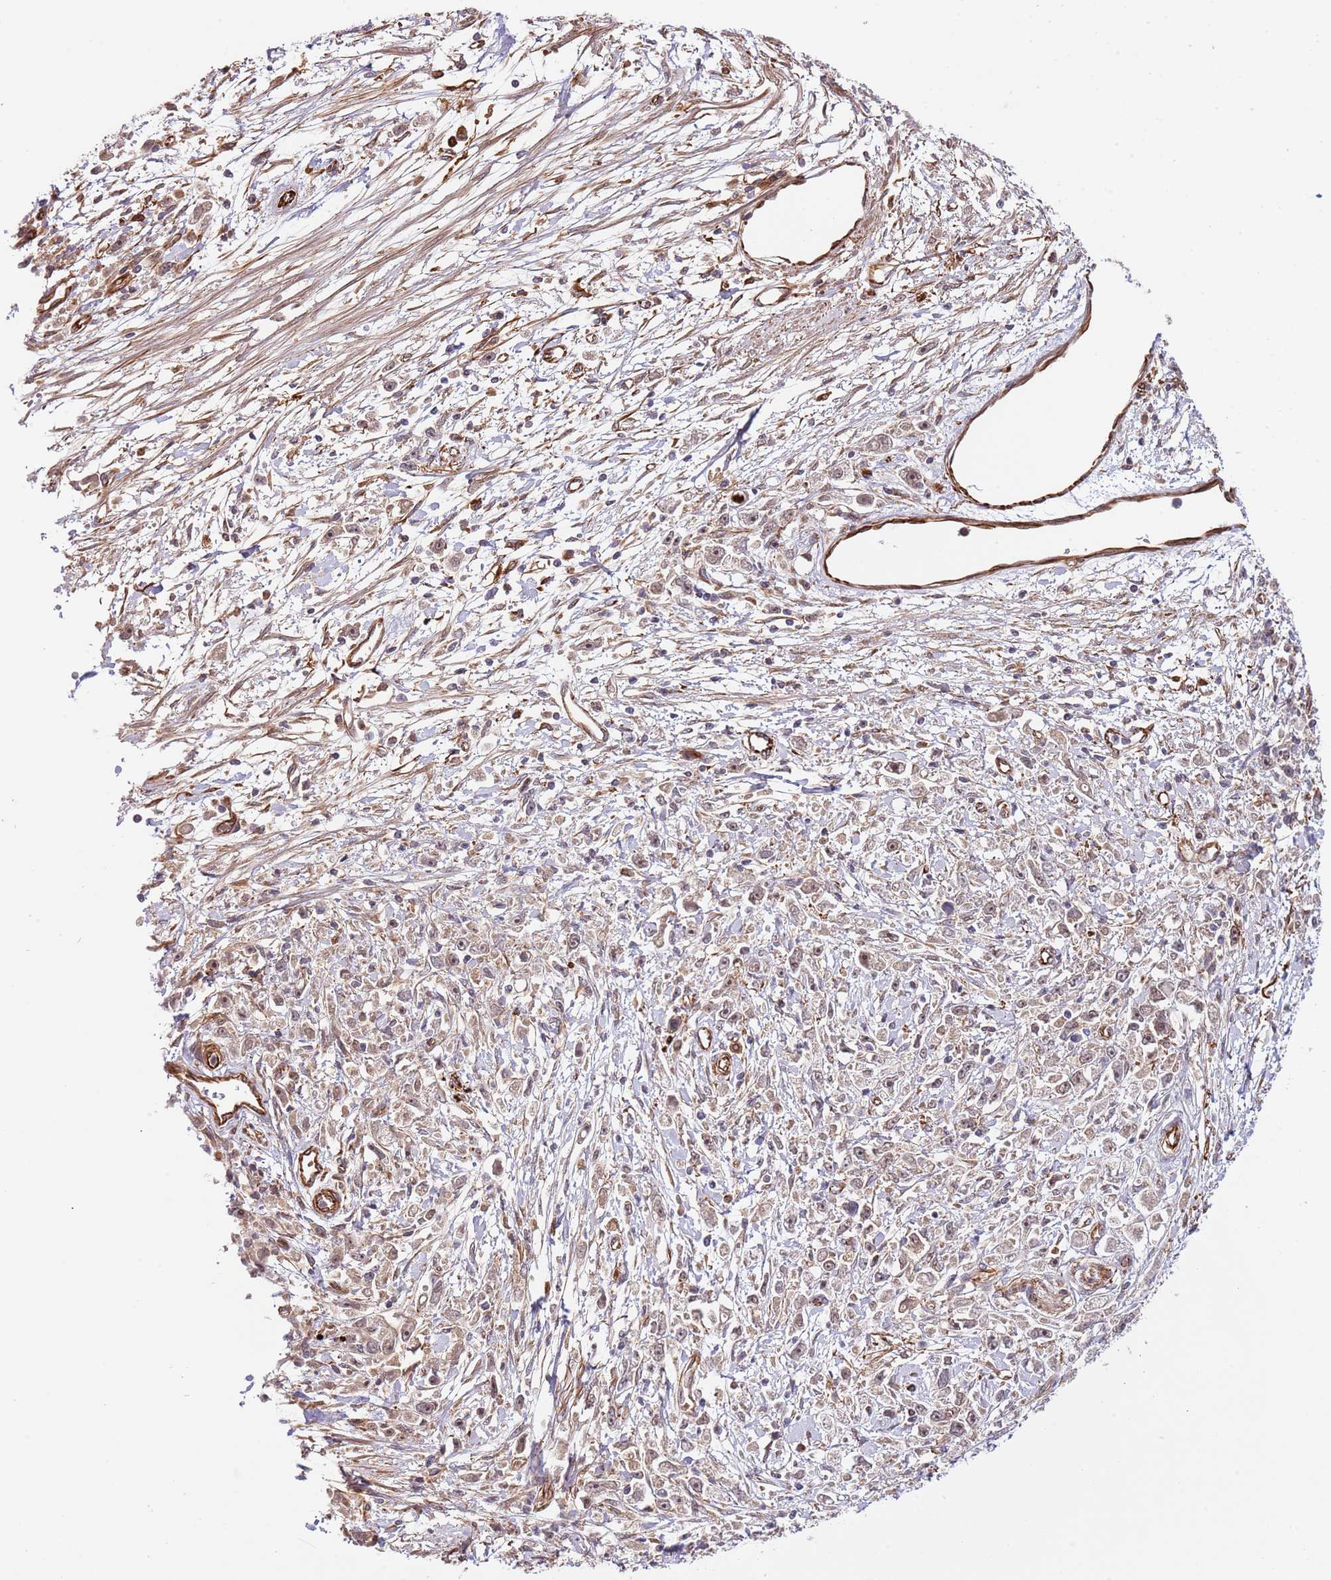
{"staining": {"intensity": "negative", "quantity": "none", "location": "none"}, "tissue": "stomach cancer", "cell_type": "Tumor cells", "image_type": "cancer", "snomed": [{"axis": "morphology", "description": "Adenocarcinoma, NOS"}, {"axis": "topography", "description": "Stomach"}], "caption": "IHC image of neoplastic tissue: human stomach cancer stained with DAB reveals no significant protein staining in tumor cells.", "gene": "NEK3", "patient": {"sex": "female", "age": 59}}